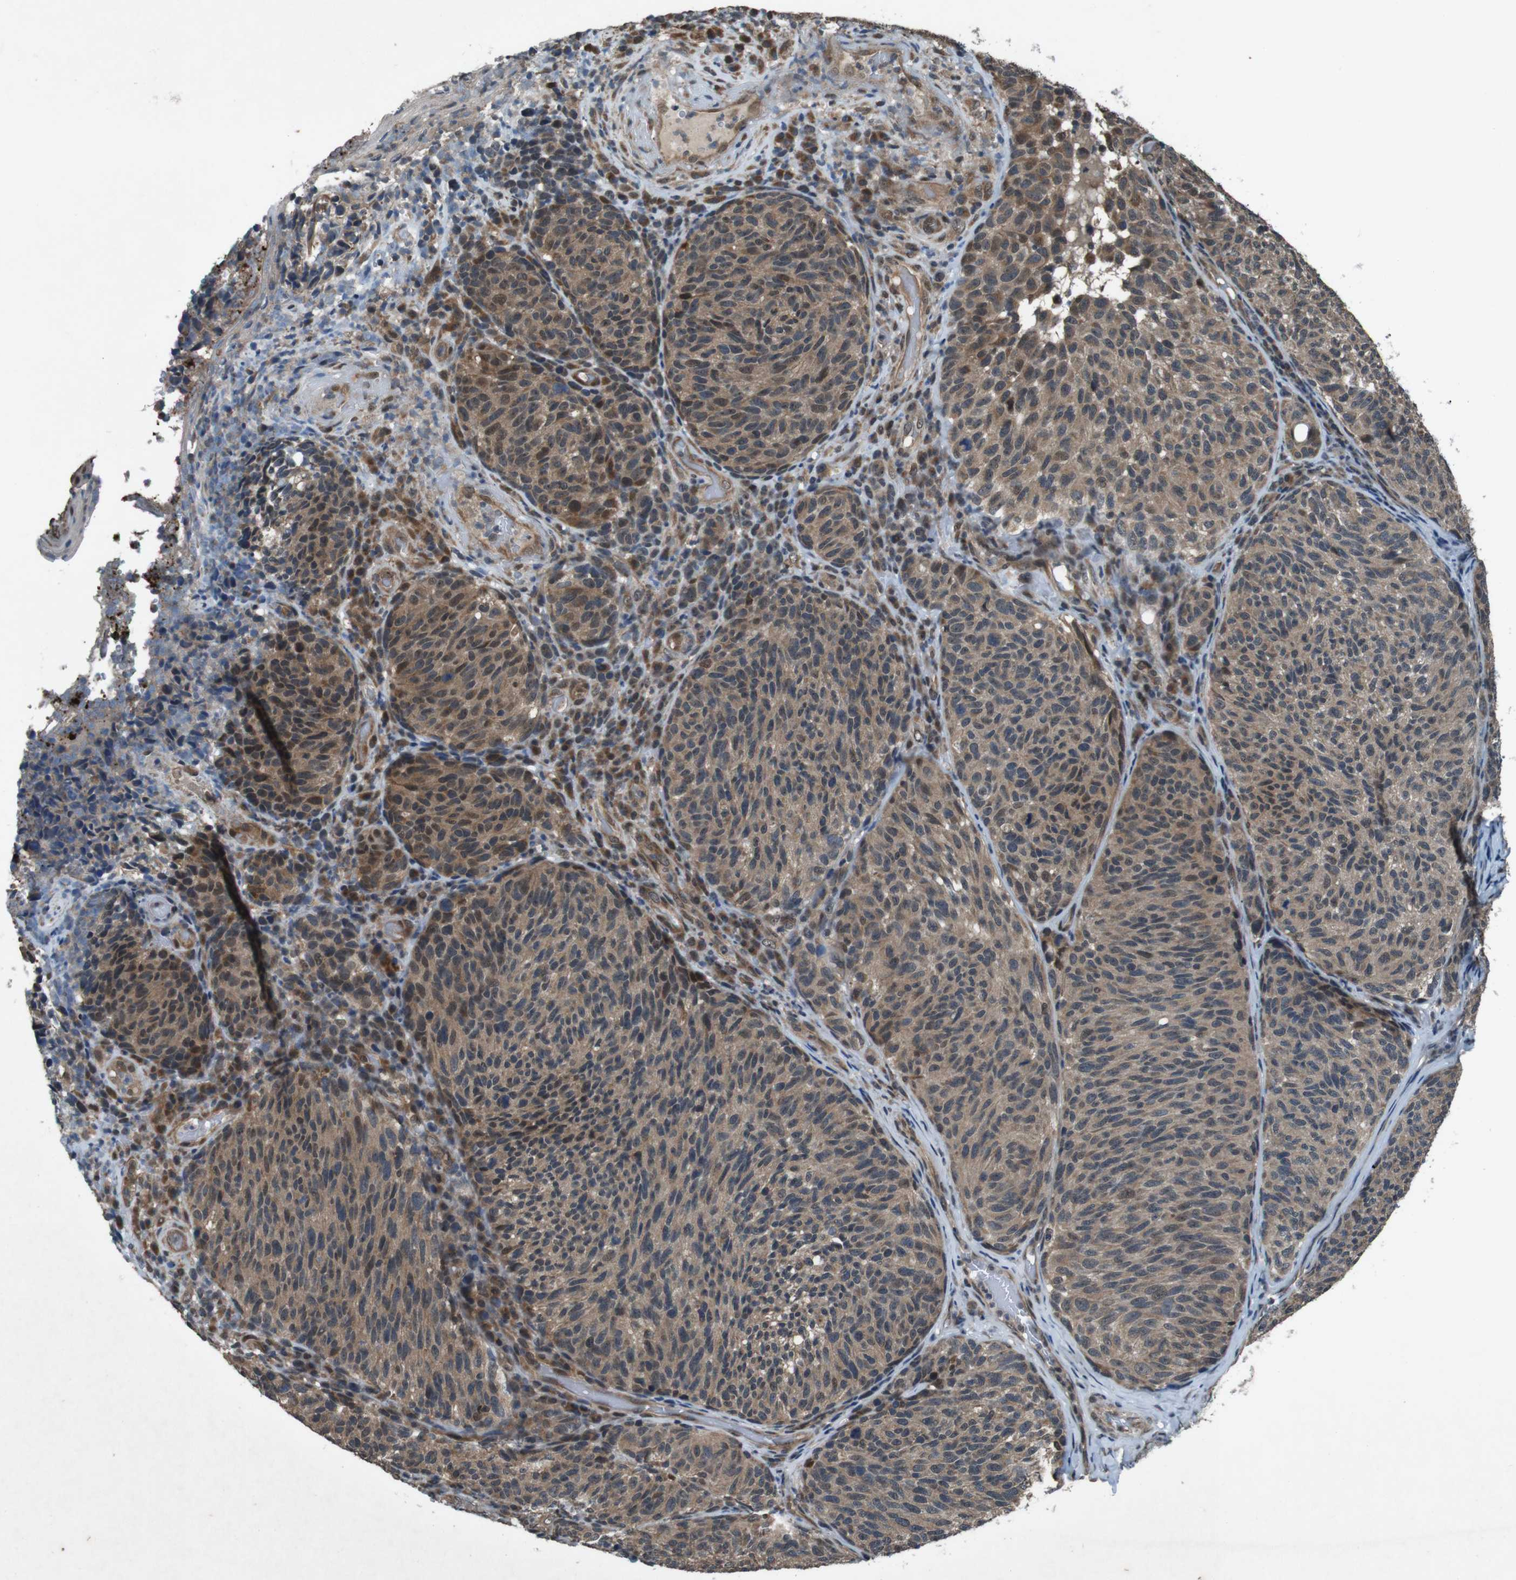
{"staining": {"intensity": "moderate", "quantity": ">75%", "location": "cytoplasmic/membranous"}, "tissue": "melanoma", "cell_type": "Tumor cells", "image_type": "cancer", "snomed": [{"axis": "morphology", "description": "Malignant melanoma, NOS"}, {"axis": "topography", "description": "Skin"}], "caption": "Immunohistochemical staining of malignant melanoma displays medium levels of moderate cytoplasmic/membranous protein staining in approximately >75% of tumor cells.", "gene": "SOCS1", "patient": {"sex": "female", "age": 73}}